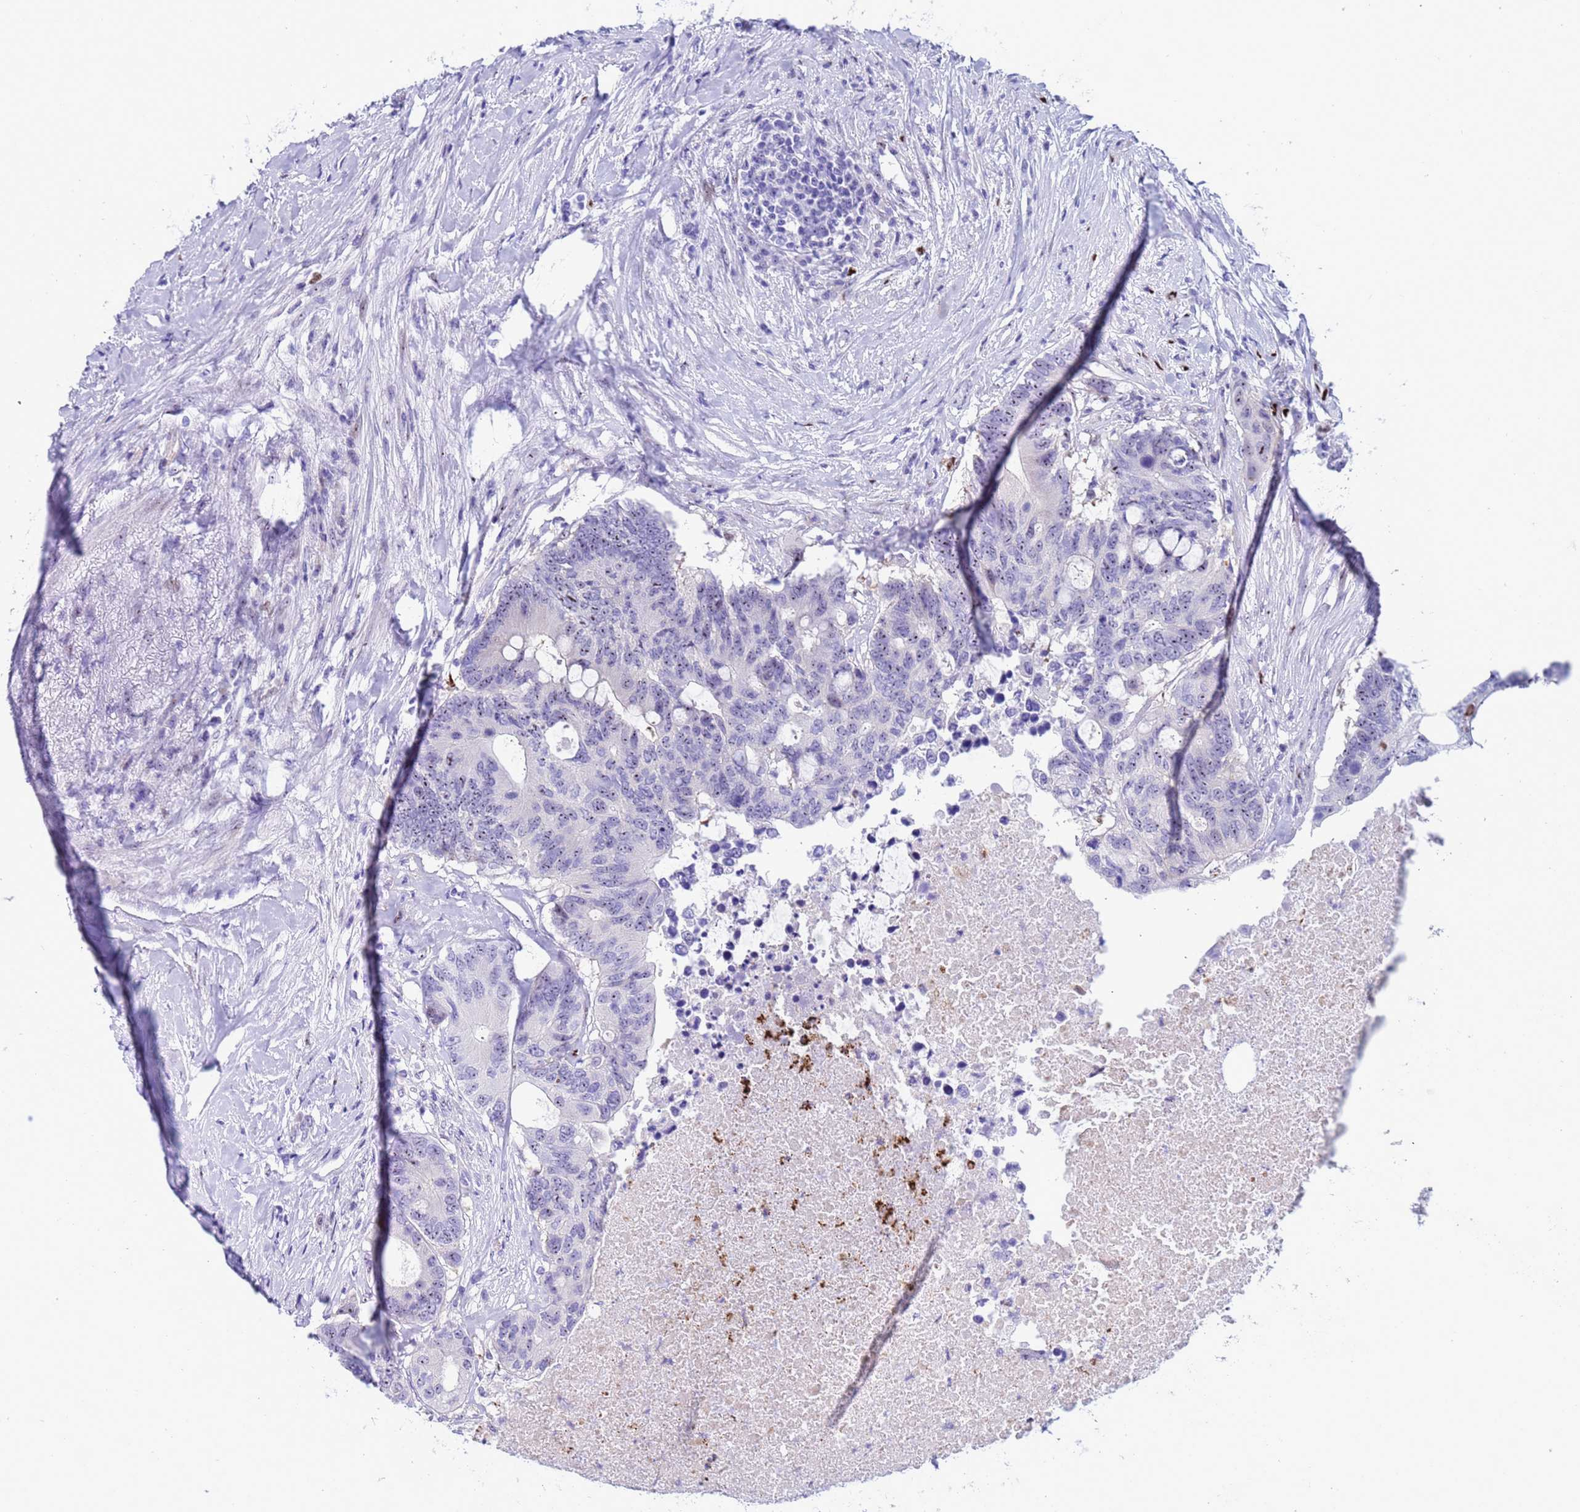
{"staining": {"intensity": "negative", "quantity": "none", "location": "none"}, "tissue": "colorectal cancer", "cell_type": "Tumor cells", "image_type": "cancer", "snomed": [{"axis": "morphology", "description": "Adenocarcinoma, NOS"}, {"axis": "topography", "description": "Colon"}], "caption": "Immunohistochemistry (IHC) photomicrograph of neoplastic tissue: adenocarcinoma (colorectal) stained with DAB demonstrates no significant protein staining in tumor cells.", "gene": "POP5", "patient": {"sex": "male", "age": 71}}